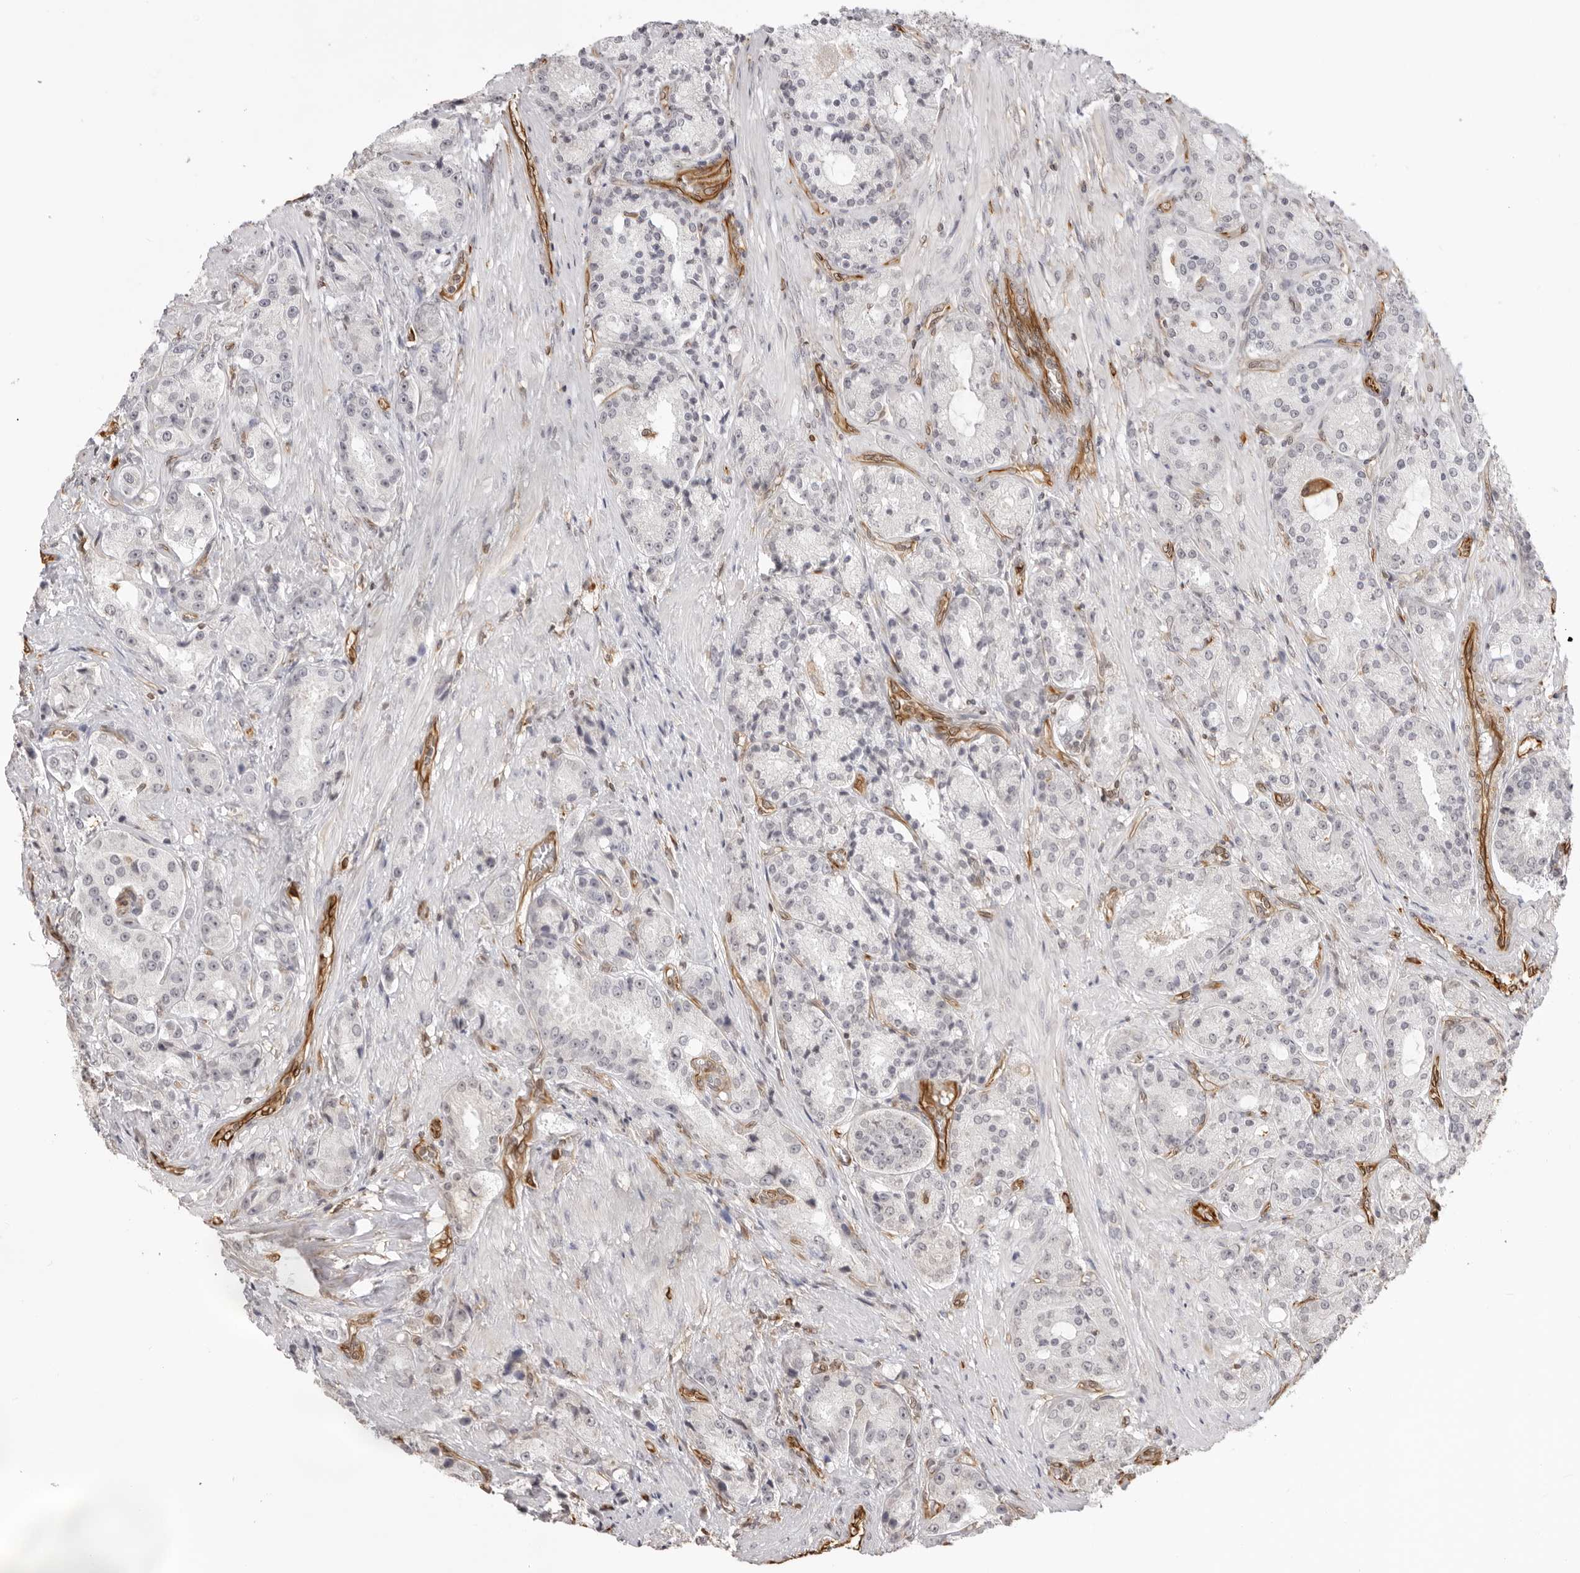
{"staining": {"intensity": "negative", "quantity": "none", "location": "none"}, "tissue": "prostate cancer", "cell_type": "Tumor cells", "image_type": "cancer", "snomed": [{"axis": "morphology", "description": "Adenocarcinoma, High grade"}, {"axis": "topography", "description": "Prostate"}], "caption": "Immunohistochemistry (IHC) of adenocarcinoma (high-grade) (prostate) exhibits no positivity in tumor cells. (Stains: DAB immunohistochemistry with hematoxylin counter stain, Microscopy: brightfield microscopy at high magnification).", "gene": "DYNLT5", "patient": {"sex": "male", "age": 60}}